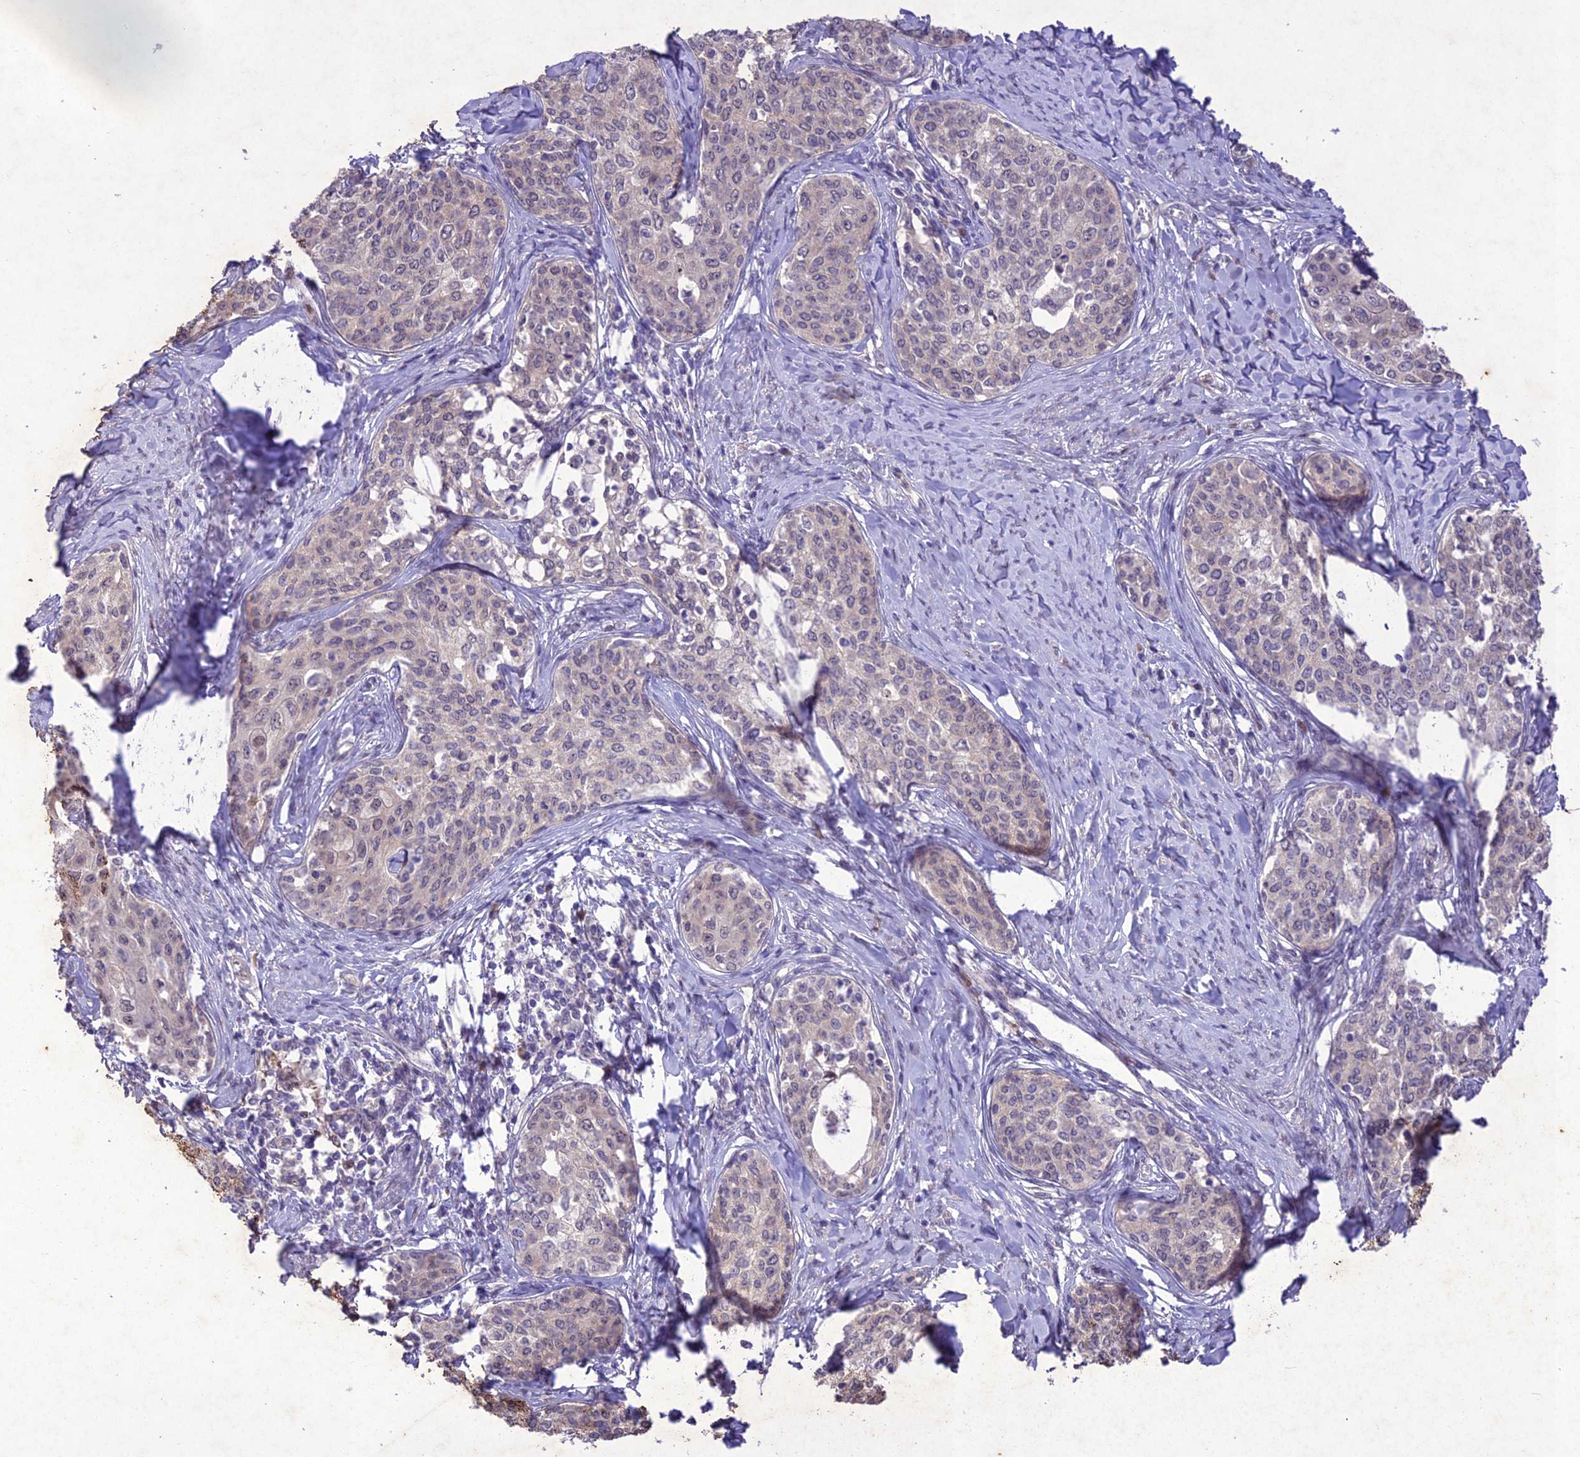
{"staining": {"intensity": "negative", "quantity": "none", "location": "none"}, "tissue": "cervical cancer", "cell_type": "Tumor cells", "image_type": "cancer", "snomed": [{"axis": "morphology", "description": "Squamous cell carcinoma, NOS"}, {"axis": "morphology", "description": "Adenocarcinoma, NOS"}, {"axis": "topography", "description": "Cervix"}], "caption": "Immunohistochemical staining of human adenocarcinoma (cervical) displays no significant positivity in tumor cells.", "gene": "ANKRD52", "patient": {"sex": "female", "age": 52}}